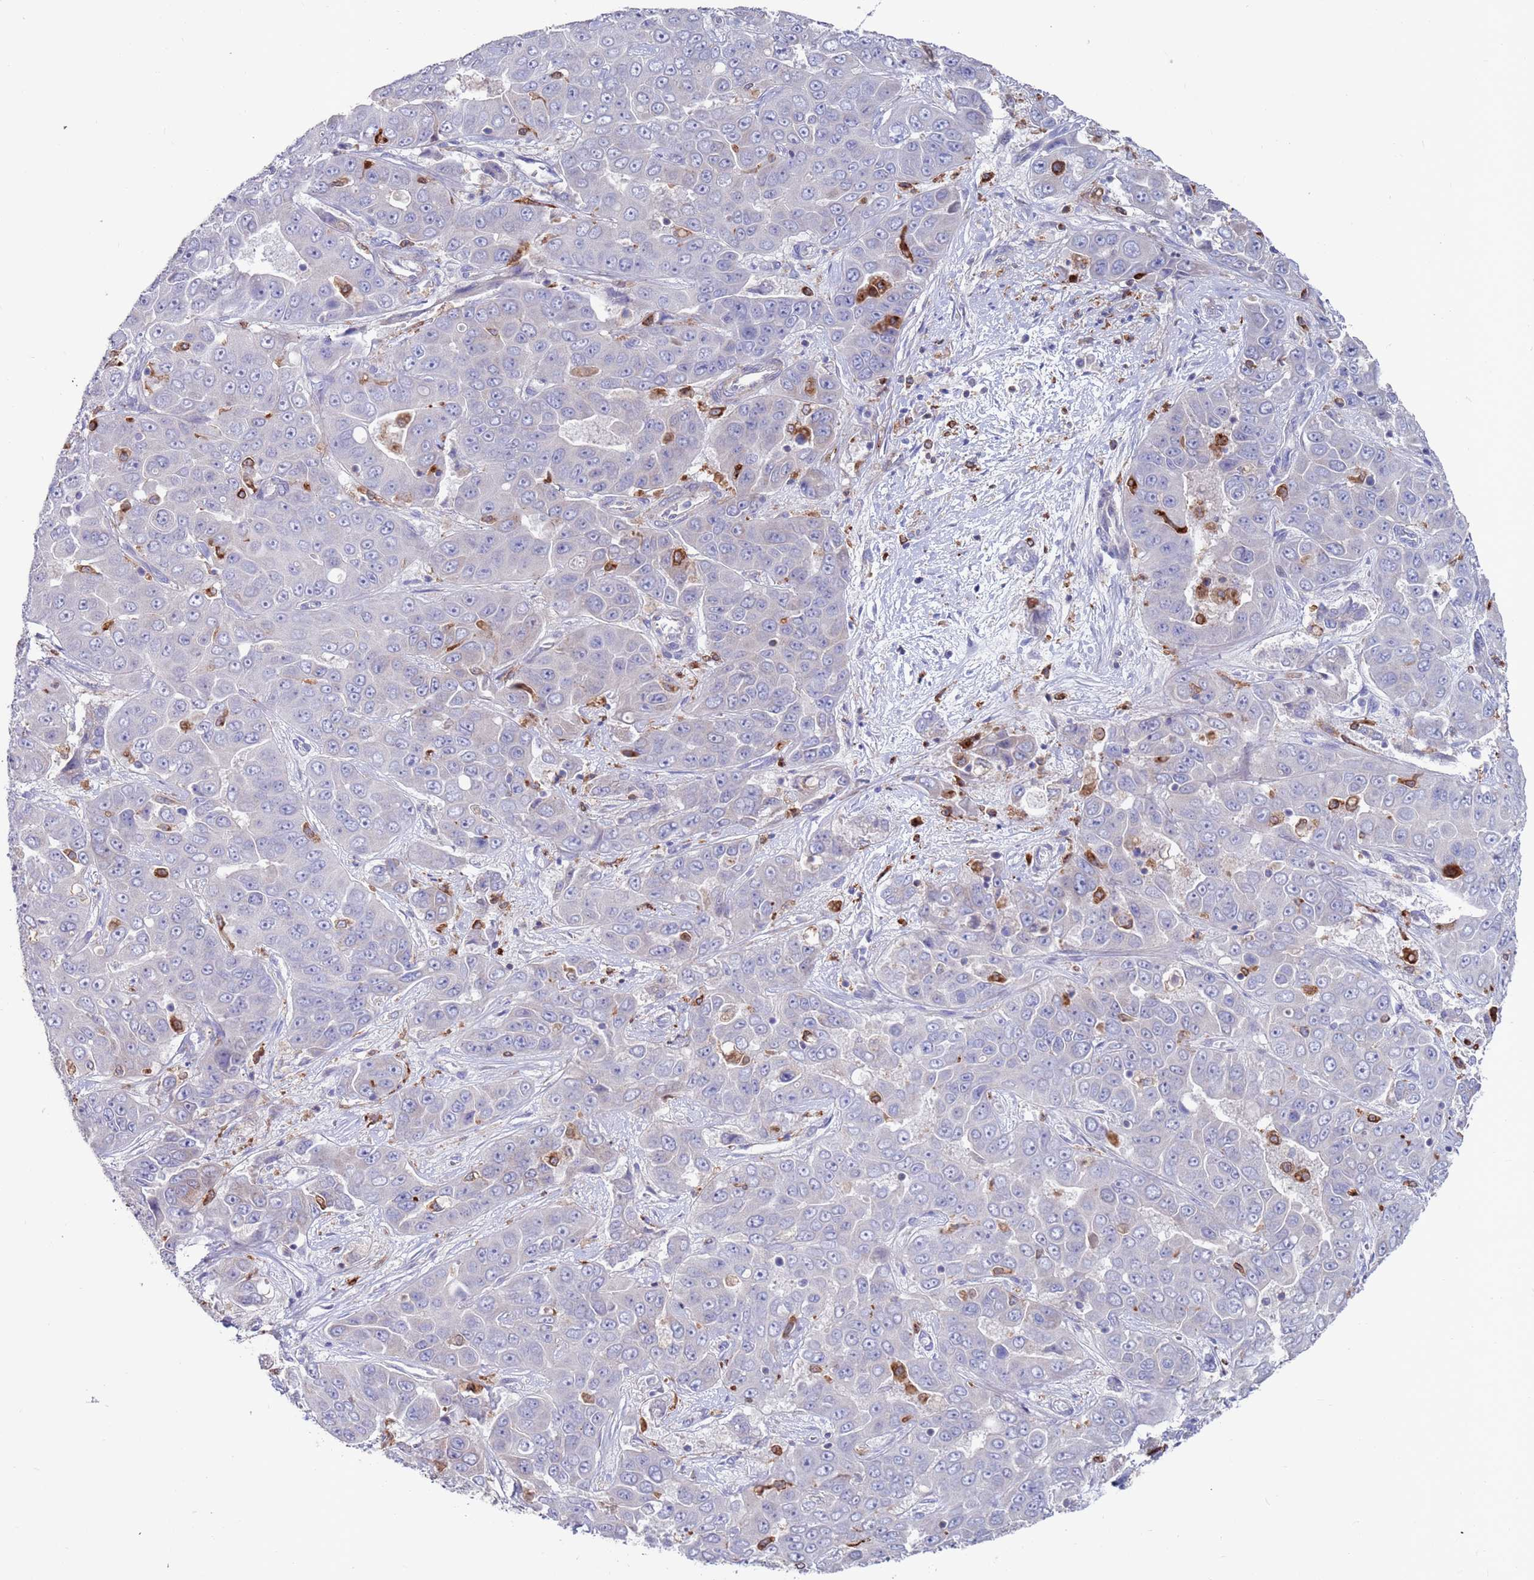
{"staining": {"intensity": "negative", "quantity": "none", "location": "none"}, "tissue": "liver cancer", "cell_type": "Tumor cells", "image_type": "cancer", "snomed": [{"axis": "morphology", "description": "Cholangiocarcinoma"}, {"axis": "topography", "description": "Liver"}], "caption": "DAB immunohistochemical staining of liver cancer (cholangiocarcinoma) reveals no significant expression in tumor cells.", "gene": "GREB1L", "patient": {"sex": "female", "age": 52}}